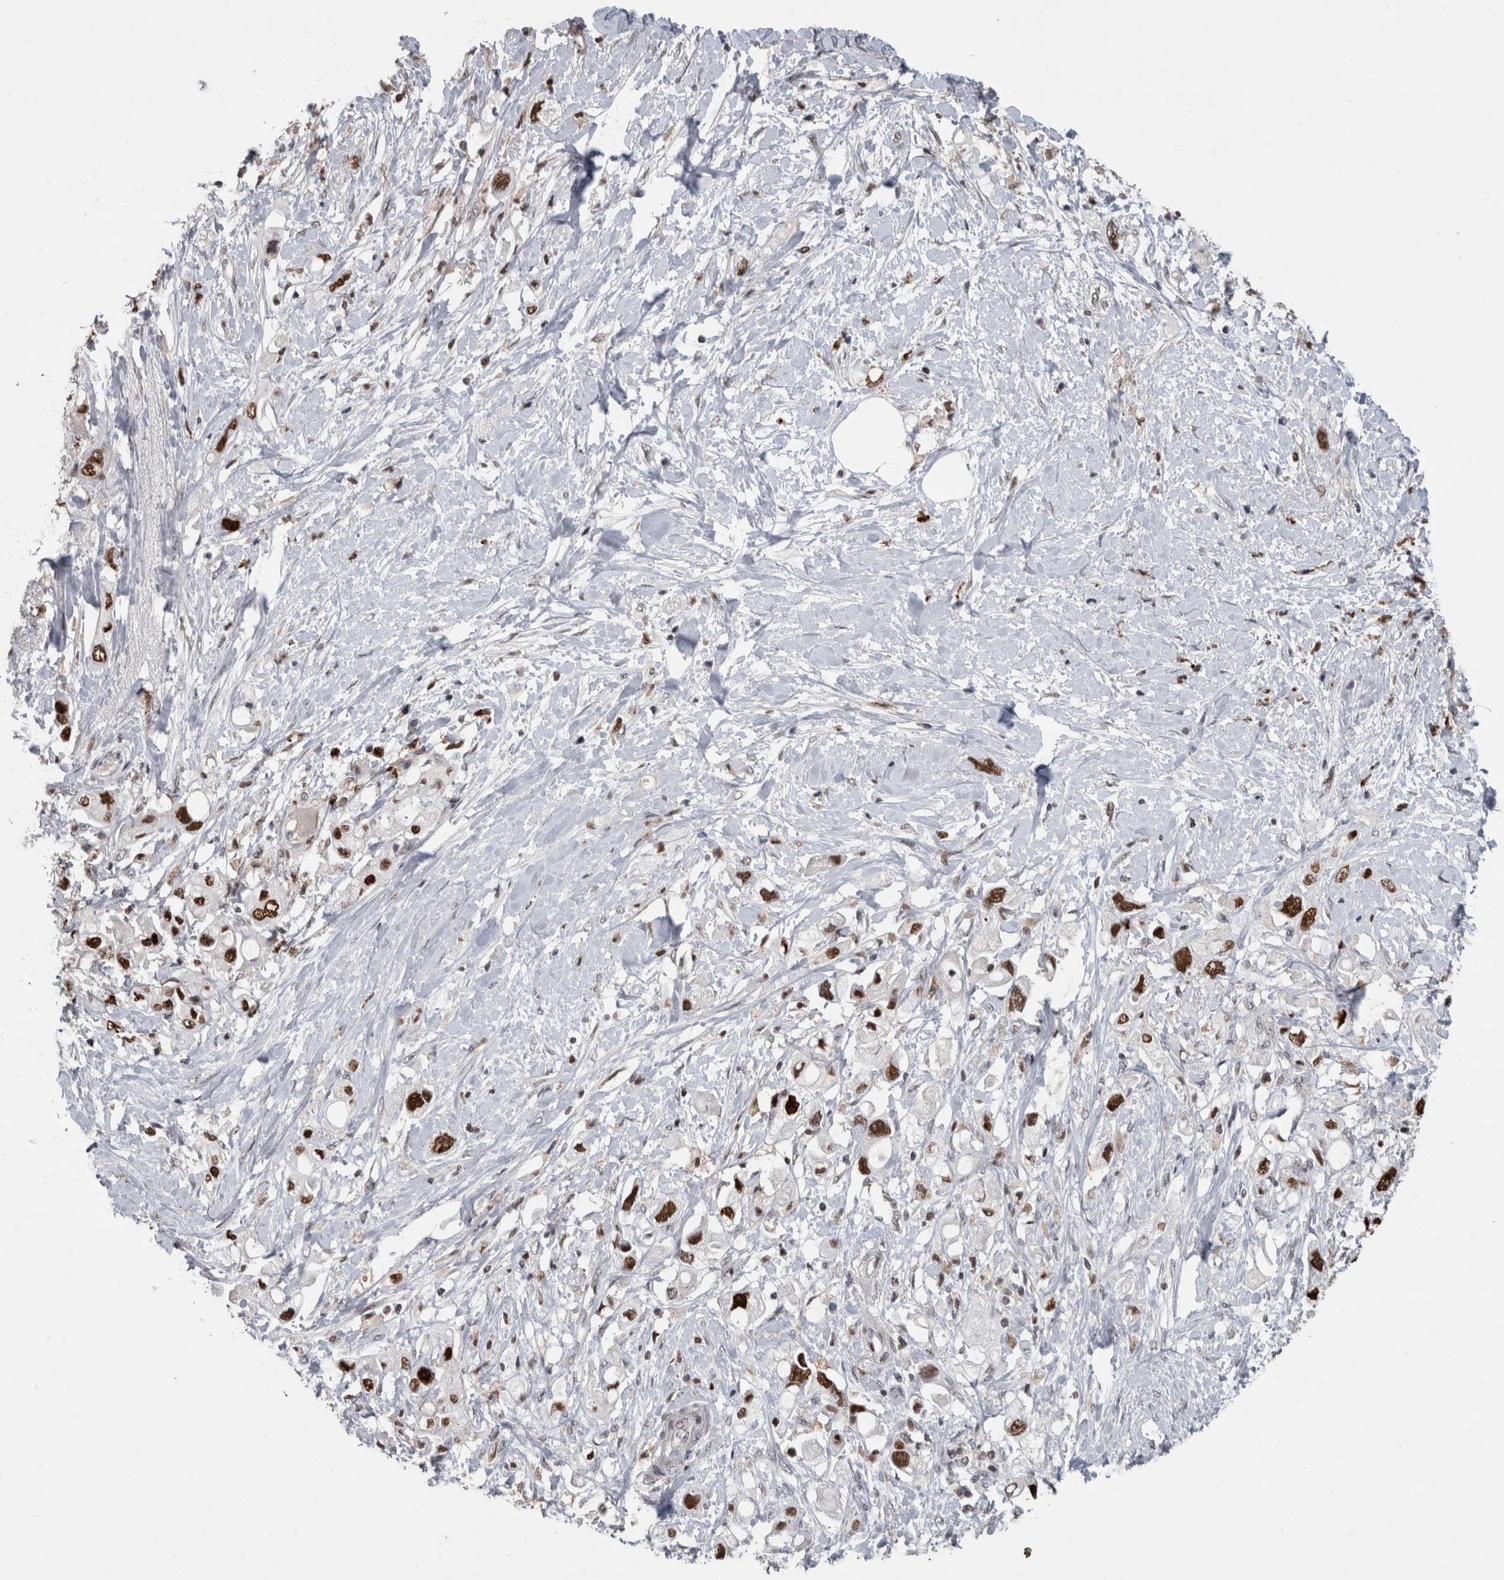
{"staining": {"intensity": "strong", "quantity": ">75%", "location": "nuclear"}, "tissue": "pancreatic cancer", "cell_type": "Tumor cells", "image_type": "cancer", "snomed": [{"axis": "morphology", "description": "Adenocarcinoma, NOS"}, {"axis": "topography", "description": "Pancreas"}], "caption": "Tumor cells reveal high levels of strong nuclear positivity in about >75% of cells in pancreatic cancer (adenocarcinoma).", "gene": "POLD2", "patient": {"sex": "female", "age": 56}}